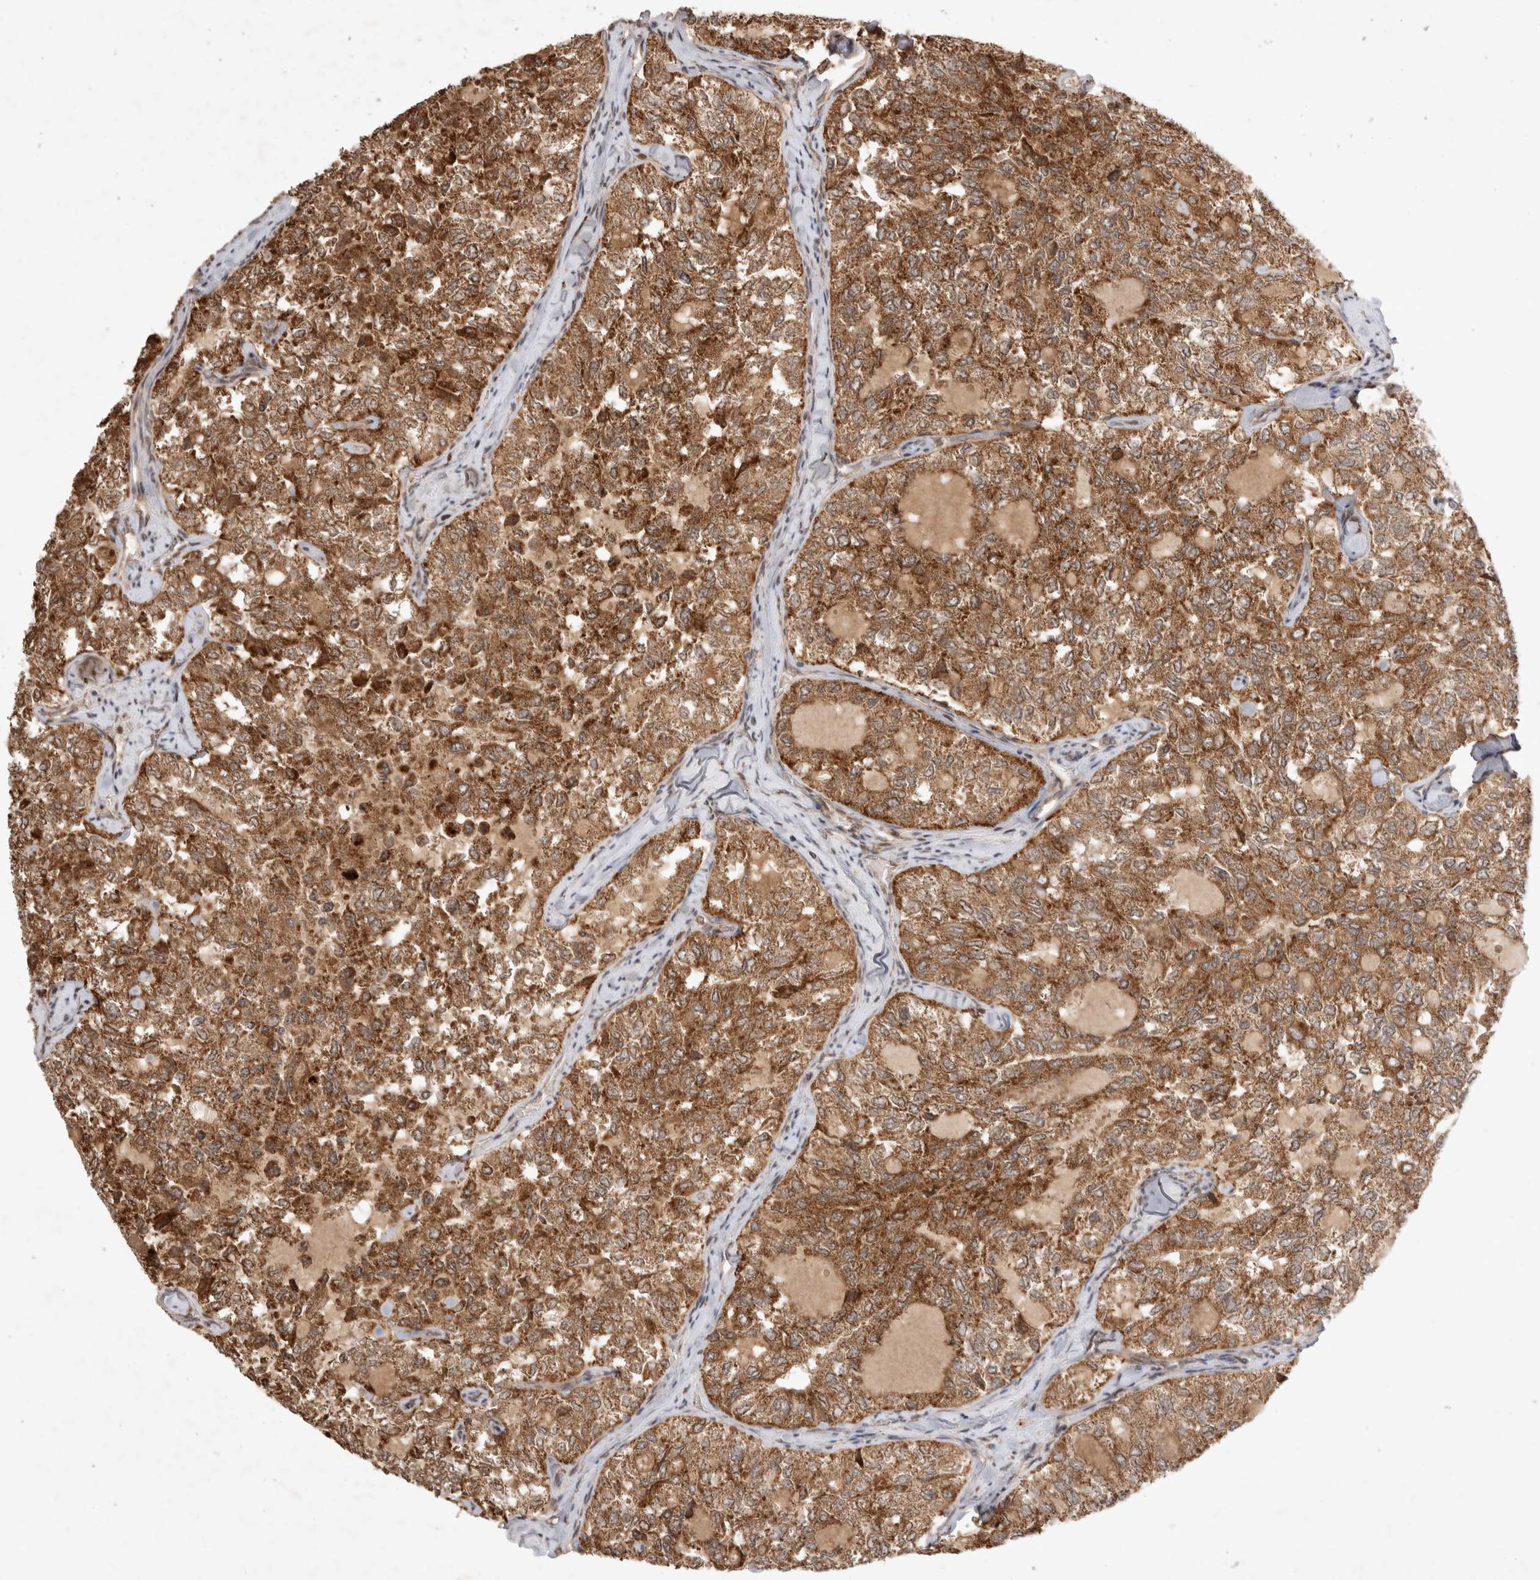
{"staining": {"intensity": "strong", "quantity": ">75%", "location": "cytoplasmic/membranous"}, "tissue": "thyroid cancer", "cell_type": "Tumor cells", "image_type": "cancer", "snomed": [{"axis": "morphology", "description": "Follicular adenoma carcinoma, NOS"}, {"axis": "topography", "description": "Thyroid gland"}], "caption": "DAB (3,3'-diaminobenzidine) immunohistochemical staining of human thyroid cancer reveals strong cytoplasmic/membranous protein positivity in about >75% of tumor cells.", "gene": "FAM221A", "patient": {"sex": "male", "age": 75}}